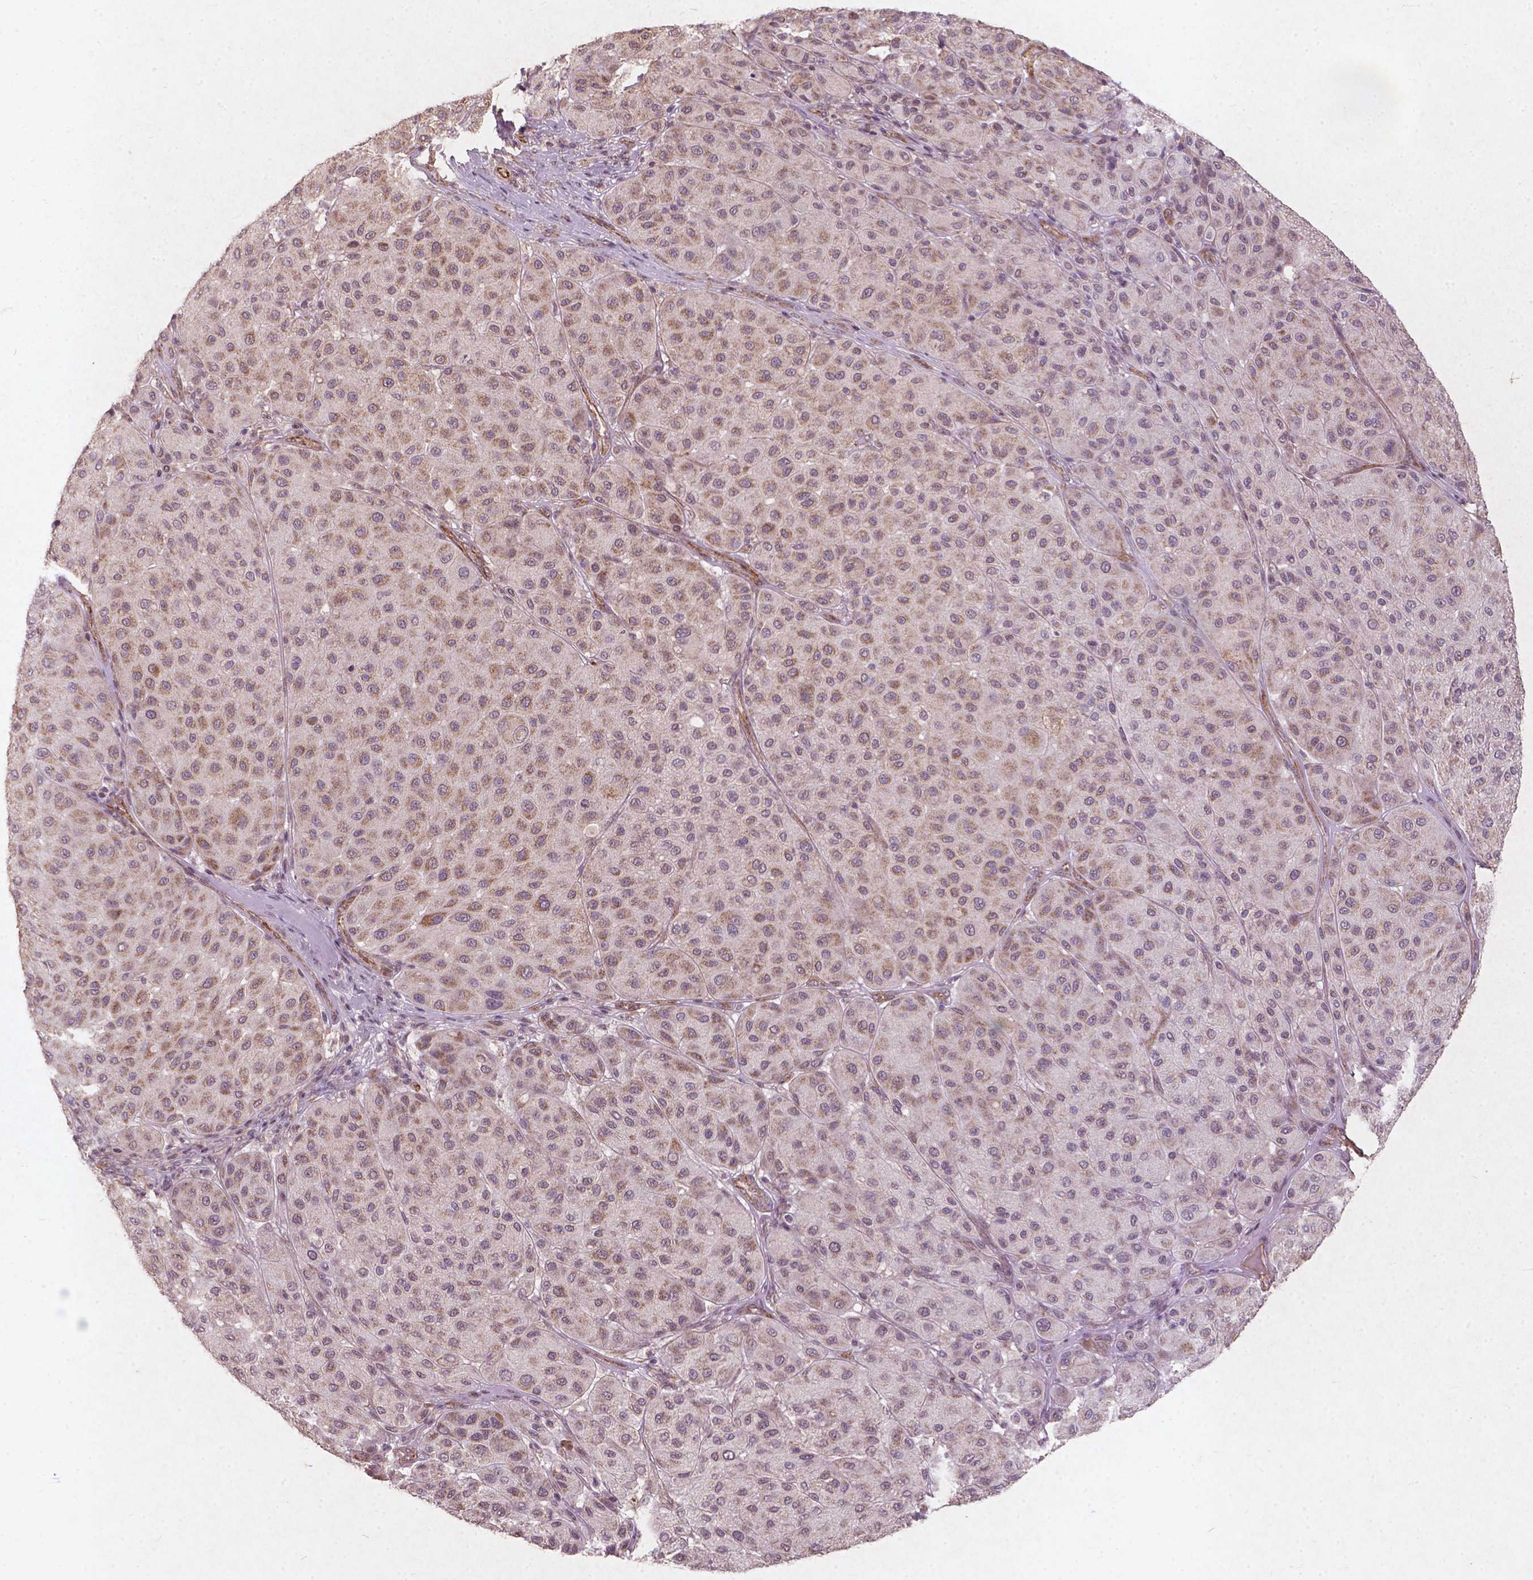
{"staining": {"intensity": "weak", "quantity": "<25%", "location": "cytoplasmic/membranous"}, "tissue": "melanoma", "cell_type": "Tumor cells", "image_type": "cancer", "snomed": [{"axis": "morphology", "description": "Malignant melanoma, Metastatic site"}, {"axis": "topography", "description": "Smooth muscle"}], "caption": "A histopathology image of malignant melanoma (metastatic site) stained for a protein demonstrates no brown staining in tumor cells. (Immunohistochemistry (ihc), brightfield microscopy, high magnification).", "gene": "SMAD2", "patient": {"sex": "male", "age": 41}}